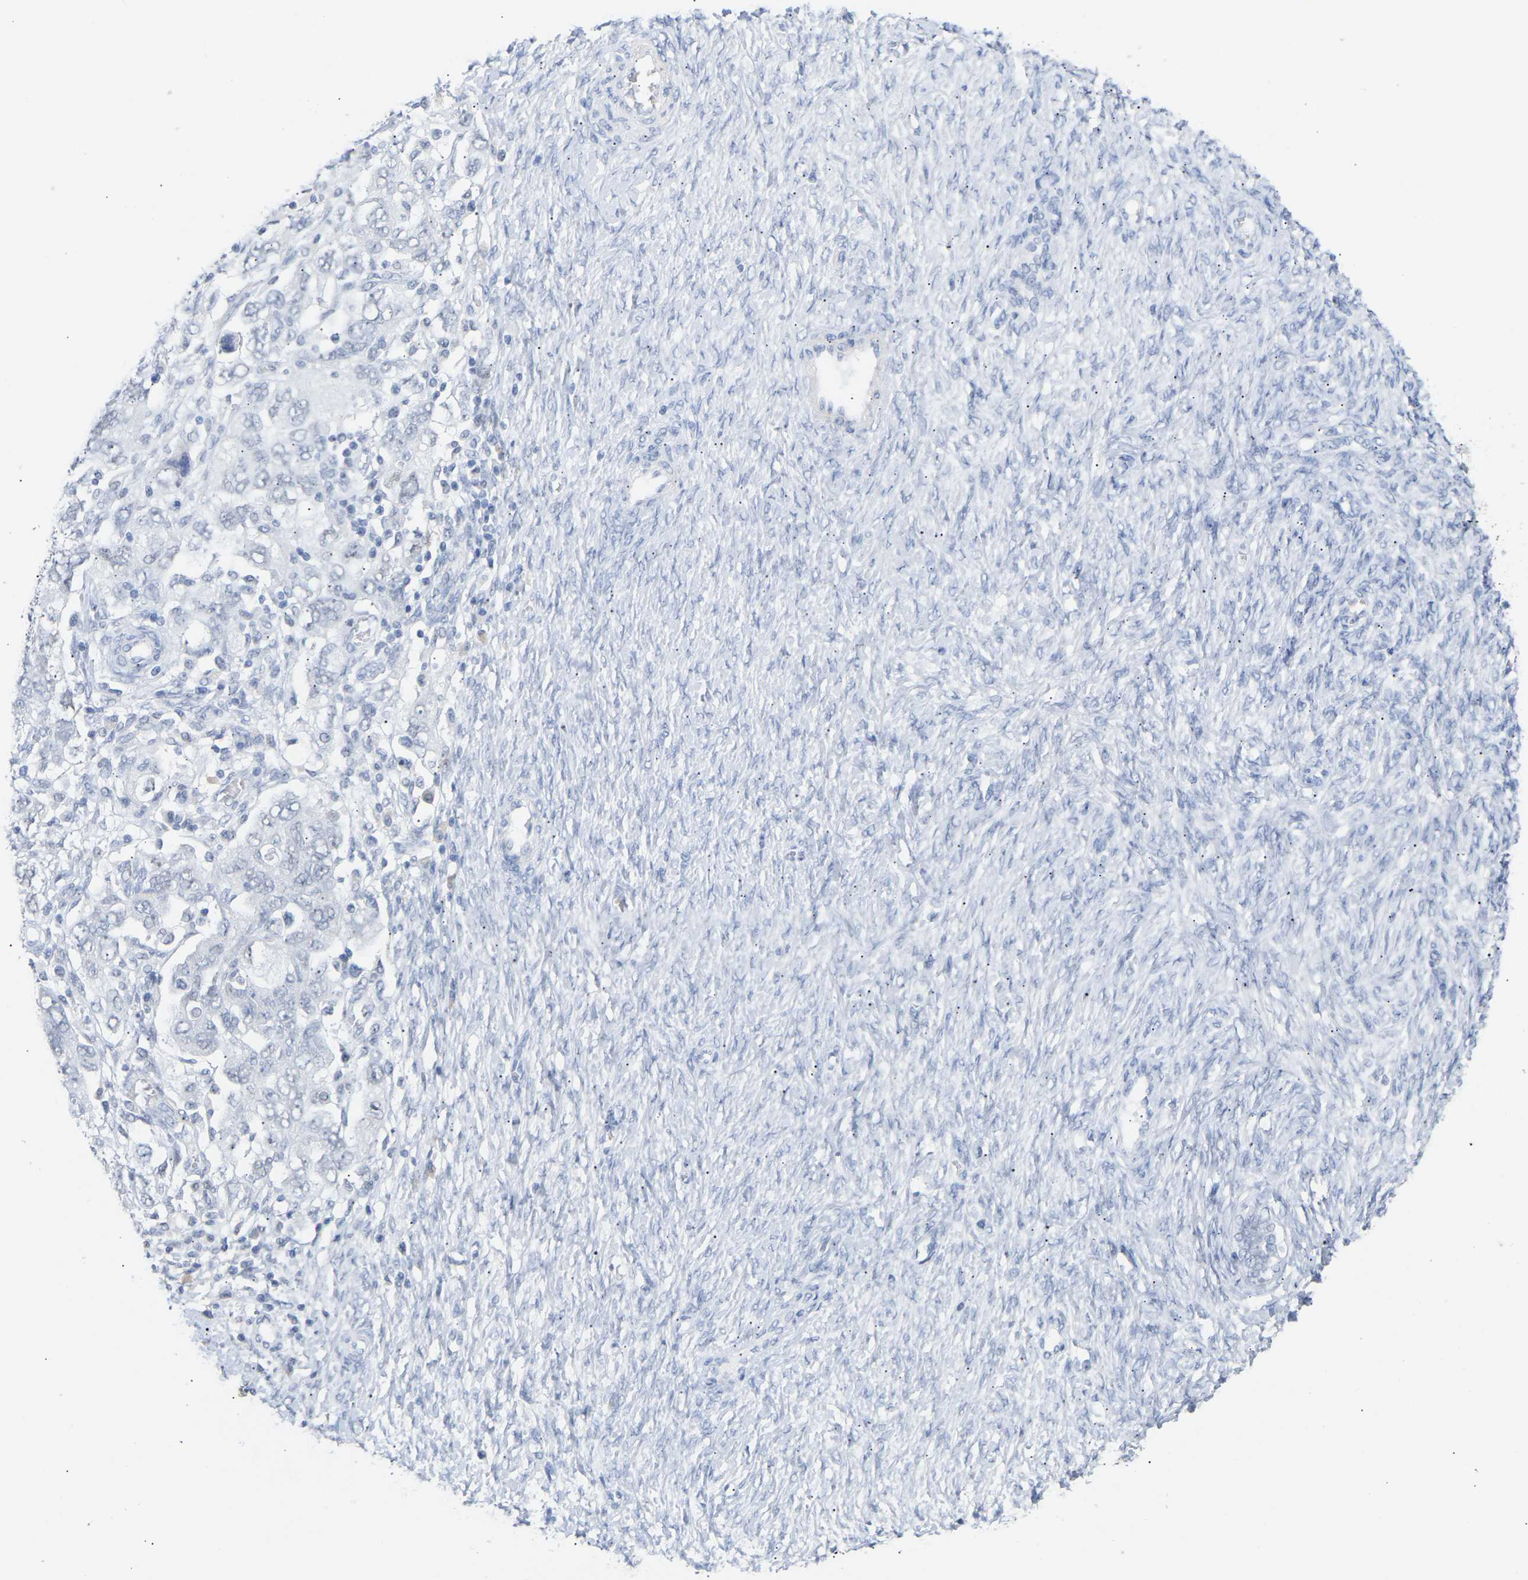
{"staining": {"intensity": "negative", "quantity": "none", "location": "none"}, "tissue": "ovarian cancer", "cell_type": "Tumor cells", "image_type": "cancer", "snomed": [{"axis": "morphology", "description": "Carcinoma, NOS"}, {"axis": "morphology", "description": "Cystadenocarcinoma, serous, NOS"}, {"axis": "topography", "description": "Ovary"}], "caption": "This image is of ovarian cancer (serous cystadenocarcinoma) stained with immunohistochemistry (IHC) to label a protein in brown with the nuclei are counter-stained blue. There is no positivity in tumor cells.", "gene": "AMPH", "patient": {"sex": "female", "age": 69}}